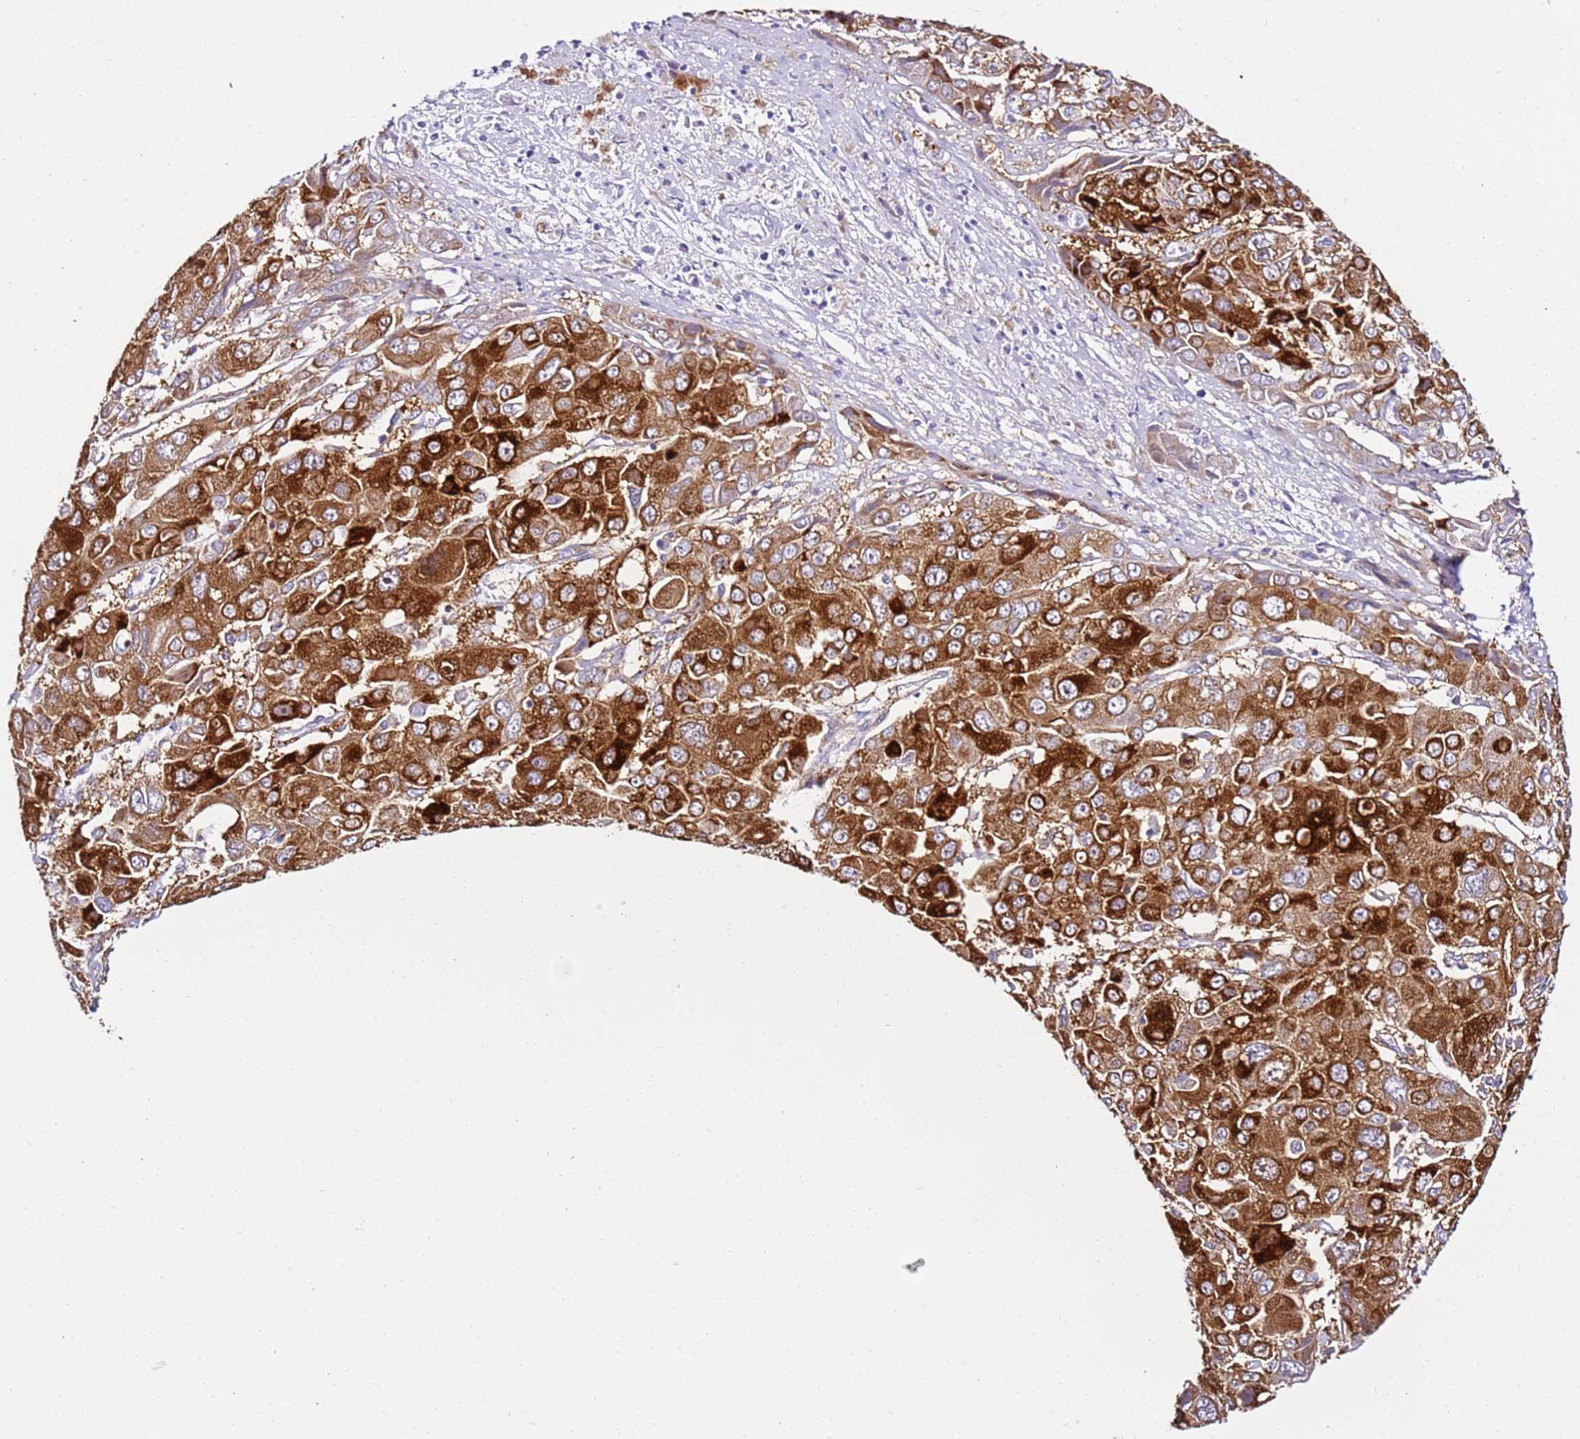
{"staining": {"intensity": "strong", "quantity": ">75%", "location": "cytoplasmic/membranous"}, "tissue": "liver cancer", "cell_type": "Tumor cells", "image_type": "cancer", "snomed": [{"axis": "morphology", "description": "Cholangiocarcinoma"}, {"axis": "topography", "description": "Liver"}], "caption": "DAB (3,3'-diaminobenzidine) immunohistochemical staining of cholangiocarcinoma (liver) demonstrates strong cytoplasmic/membranous protein positivity in about >75% of tumor cells.", "gene": "HGD", "patient": {"sex": "male", "age": 67}}